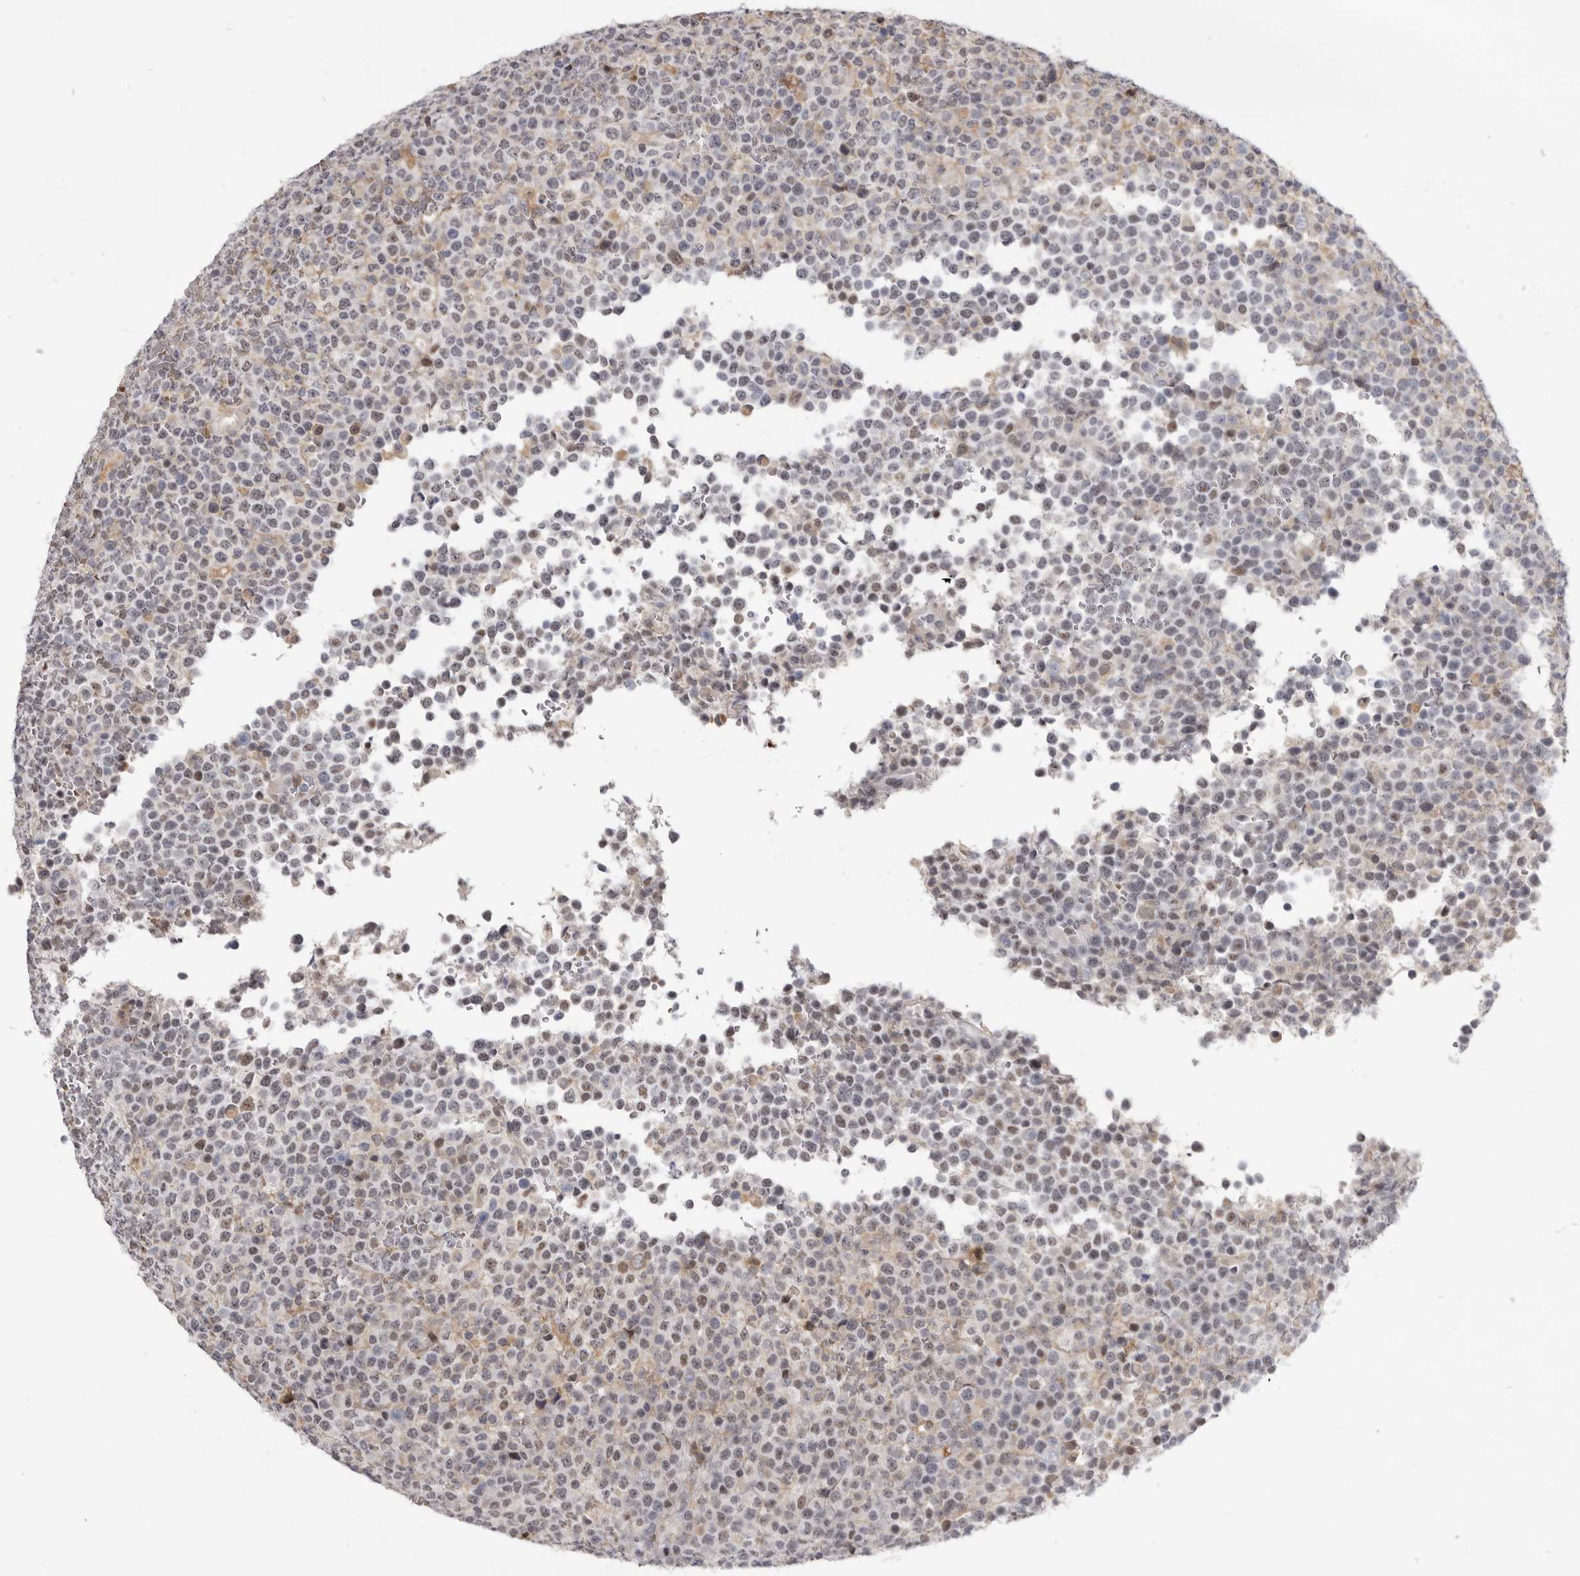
{"staining": {"intensity": "weak", "quantity": "25%-75%", "location": "nuclear"}, "tissue": "lymphoma", "cell_type": "Tumor cells", "image_type": "cancer", "snomed": [{"axis": "morphology", "description": "Malignant lymphoma, non-Hodgkin's type, High grade"}, {"axis": "topography", "description": "Lymph node"}], "caption": "An IHC micrograph of neoplastic tissue is shown. Protein staining in brown highlights weak nuclear positivity in lymphoma within tumor cells. (DAB IHC, brown staining for protein, blue staining for nuclei).", "gene": "CGN", "patient": {"sex": "male", "age": 13}}